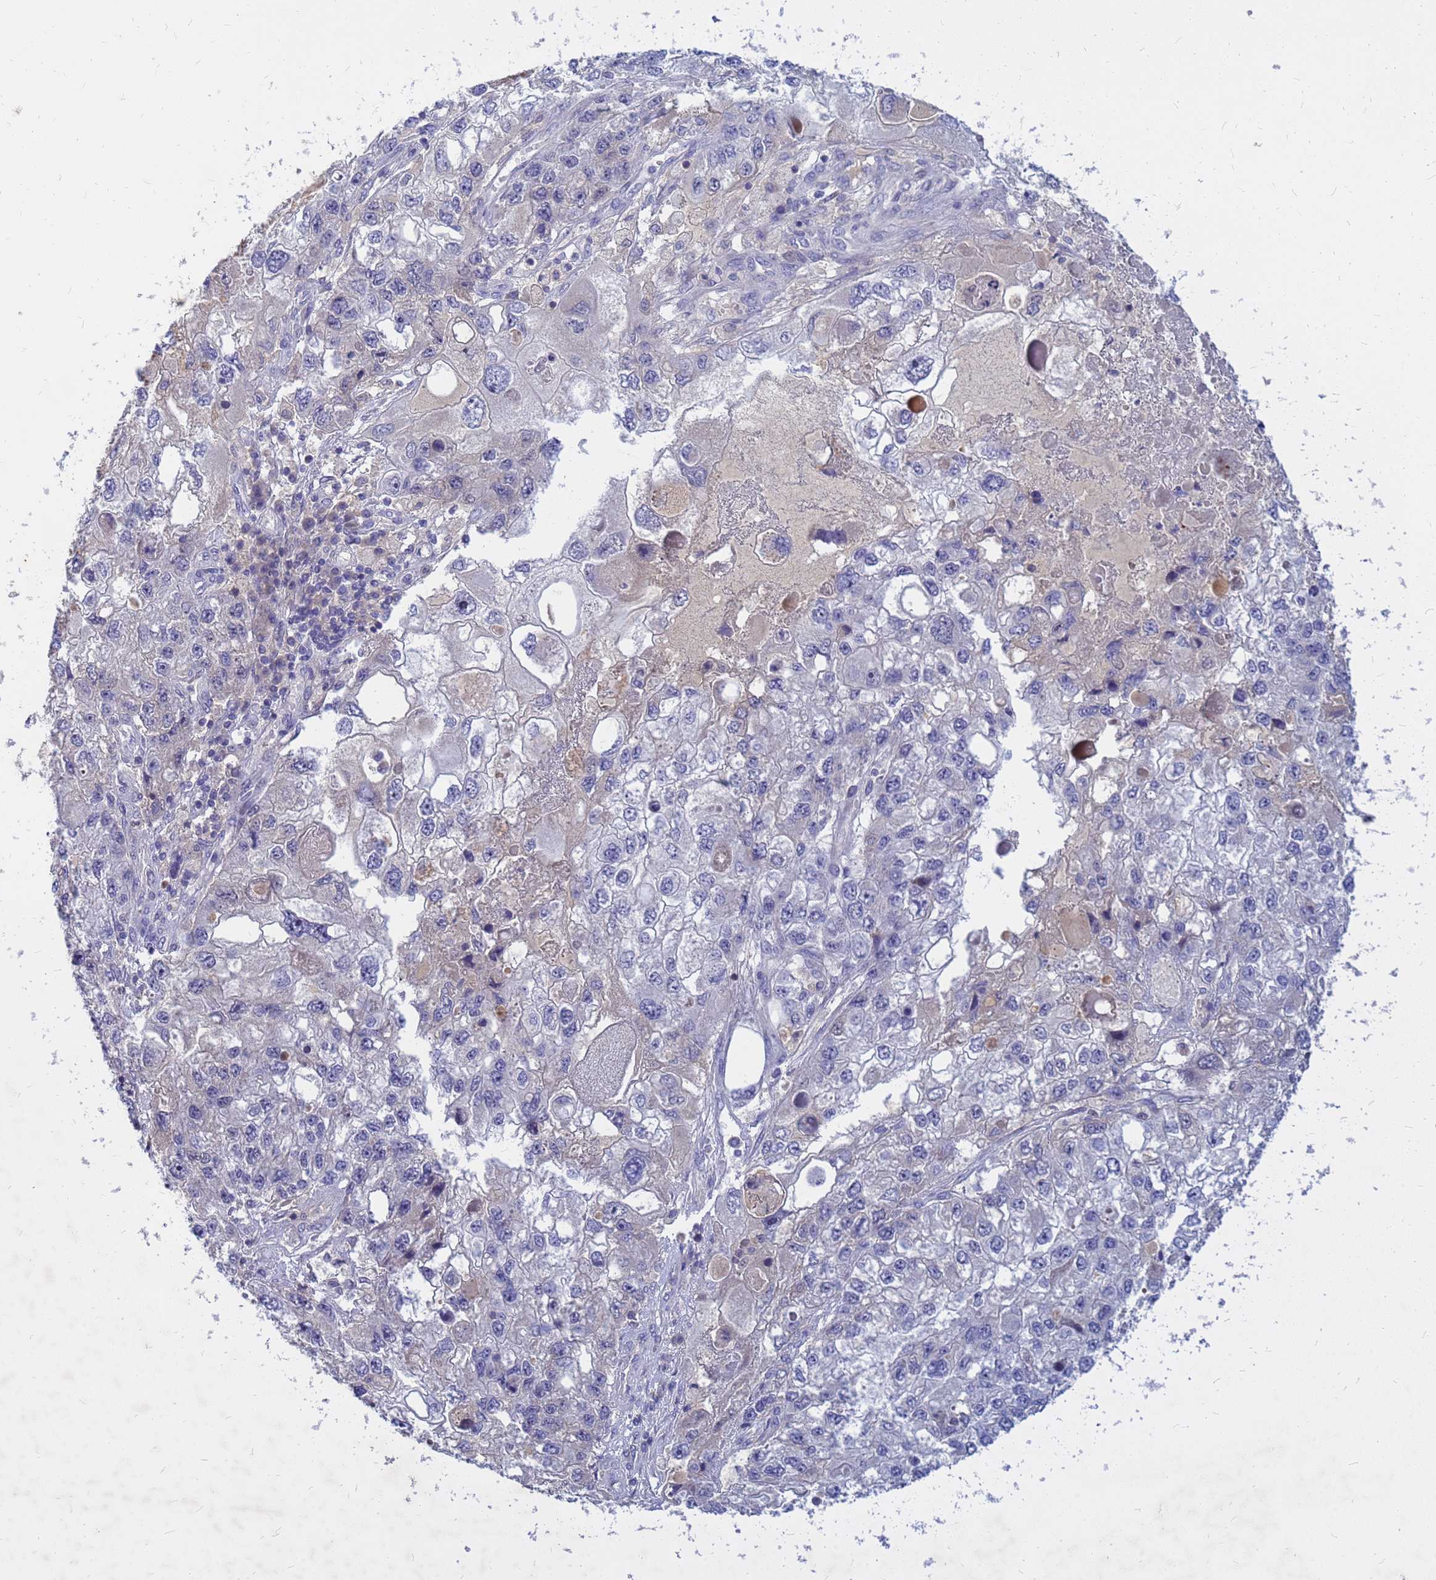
{"staining": {"intensity": "negative", "quantity": "none", "location": "none"}, "tissue": "endometrial cancer", "cell_type": "Tumor cells", "image_type": "cancer", "snomed": [{"axis": "morphology", "description": "Adenocarcinoma, NOS"}, {"axis": "topography", "description": "Endometrium"}], "caption": "Tumor cells show no significant protein positivity in endometrial cancer. (DAB (3,3'-diaminobenzidine) immunohistochemistry (IHC) with hematoxylin counter stain).", "gene": "SRGAP3", "patient": {"sex": "female", "age": 49}}